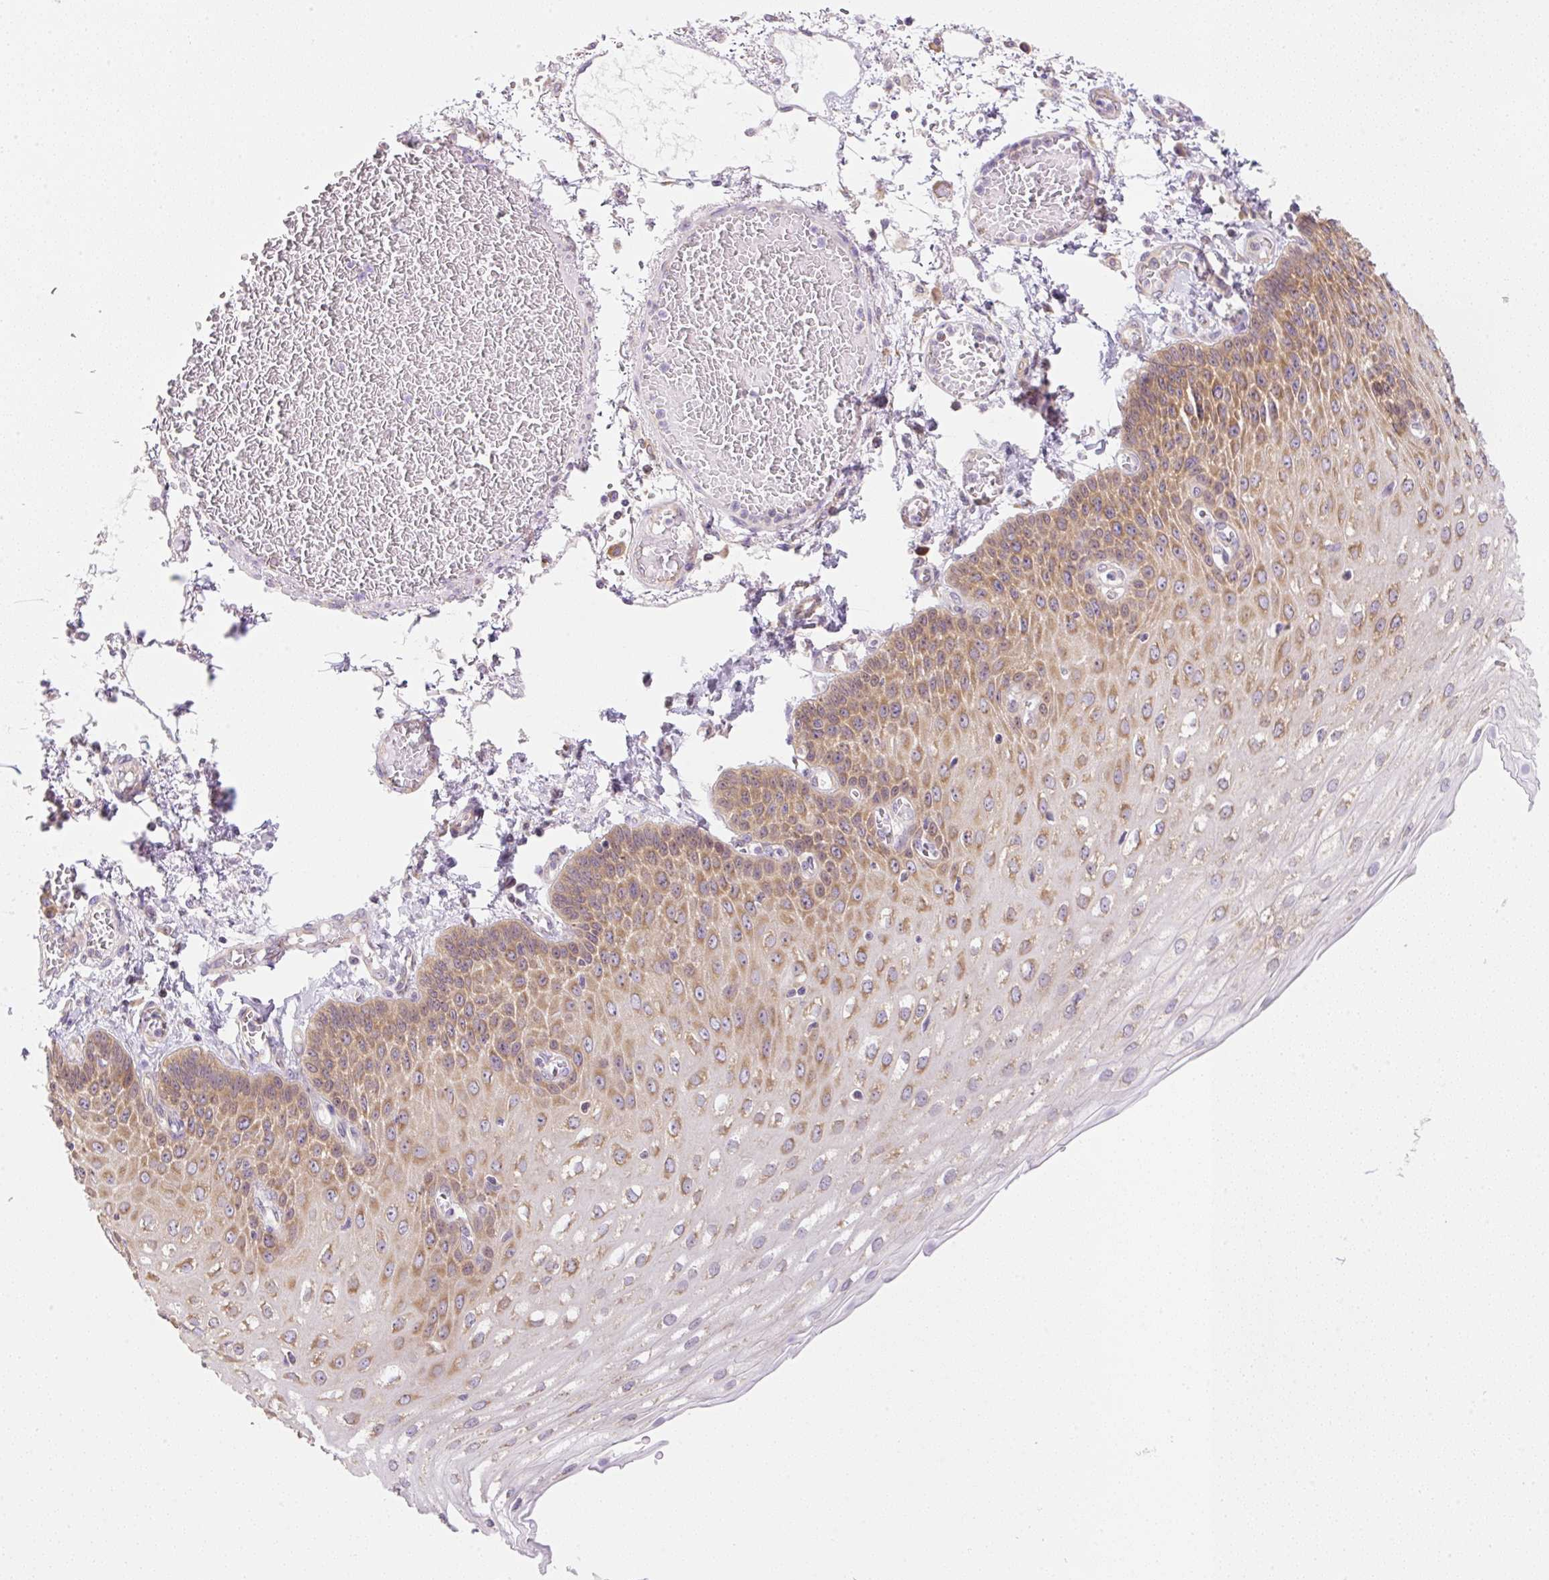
{"staining": {"intensity": "moderate", "quantity": "25%-75%", "location": "cytoplasmic/membranous"}, "tissue": "esophagus", "cell_type": "Squamous epithelial cells", "image_type": "normal", "snomed": [{"axis": "morphology", "description": "Normal tissue, NOS"}, {"axis": "morphology", "description": "Adenocarcinoma, NOS"}, {"axis": "topography", "description": "Esophagus"}], "caption": "Approximately 25%-75% of squamous epithelial cells in unremarkable esophagus reveal moderate cytoplasmic/membranous protein staining as visualized by brown immunohistochemical staining.", "gene": "RPL18A", "patient": {"sex": "male", "age": 81}}